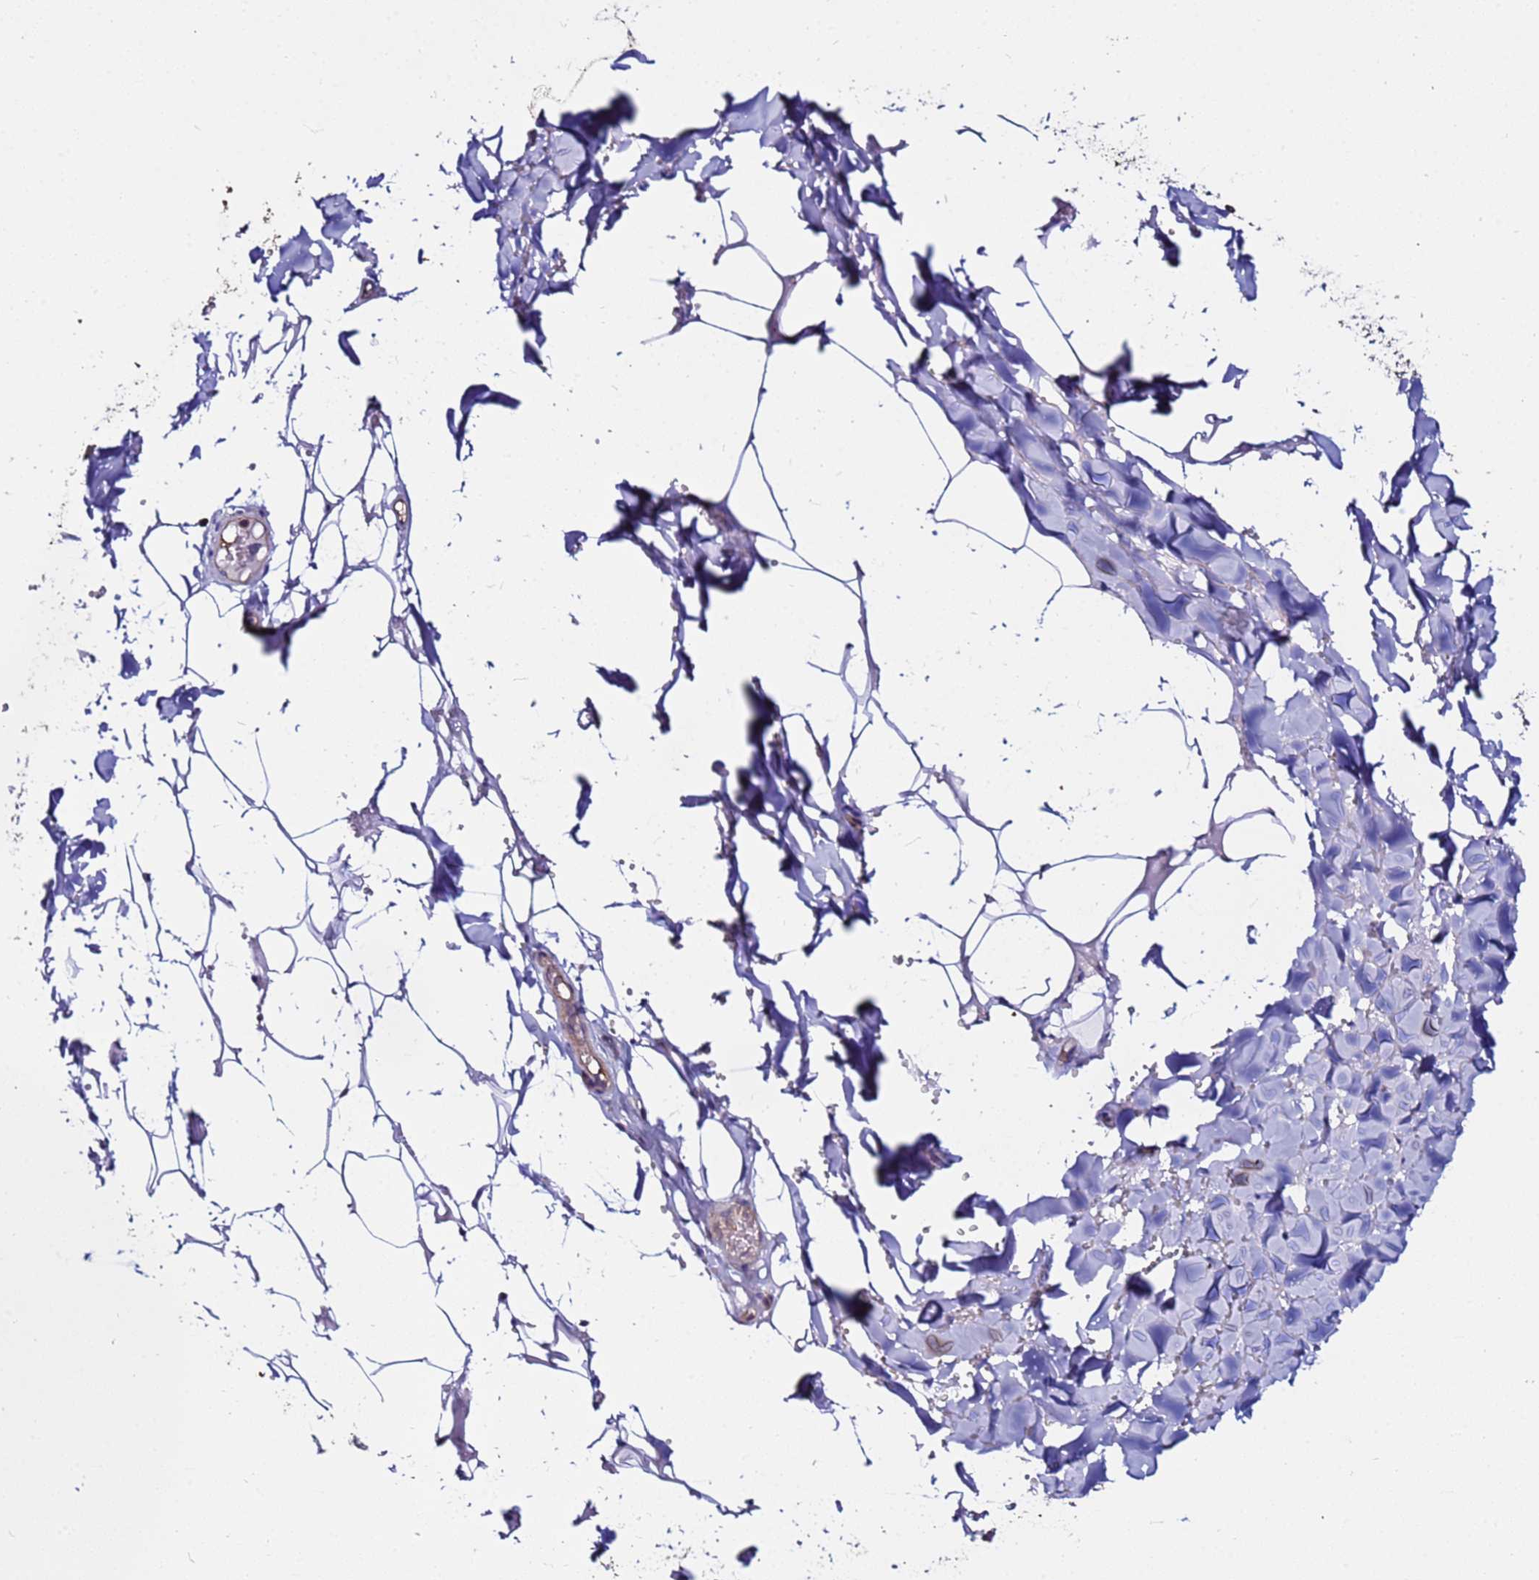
{"staining": {"intensity": "negative", "quantity": "none", "location": "none"}, "tissue": "adipose tissue", "cell_type": "Adipocytes", "image_type": "normal", "snomed": [{"axis": "morphology", "description": "Normal tissue, NOS"}, {"axis": "topography", "description": "Salivary gland"}, {"axis": "topography", "description": "Peripheral nerve tissue"}], "caption": "Immunohistochemistry (IHC) photomicrograph of benign adipose tissue: human adipose tissue stained with DAB demonstrates no significant protein positivity in adipocytes.", "gene": "POTEE", "patient": {"sex": "male", "age": 38}}